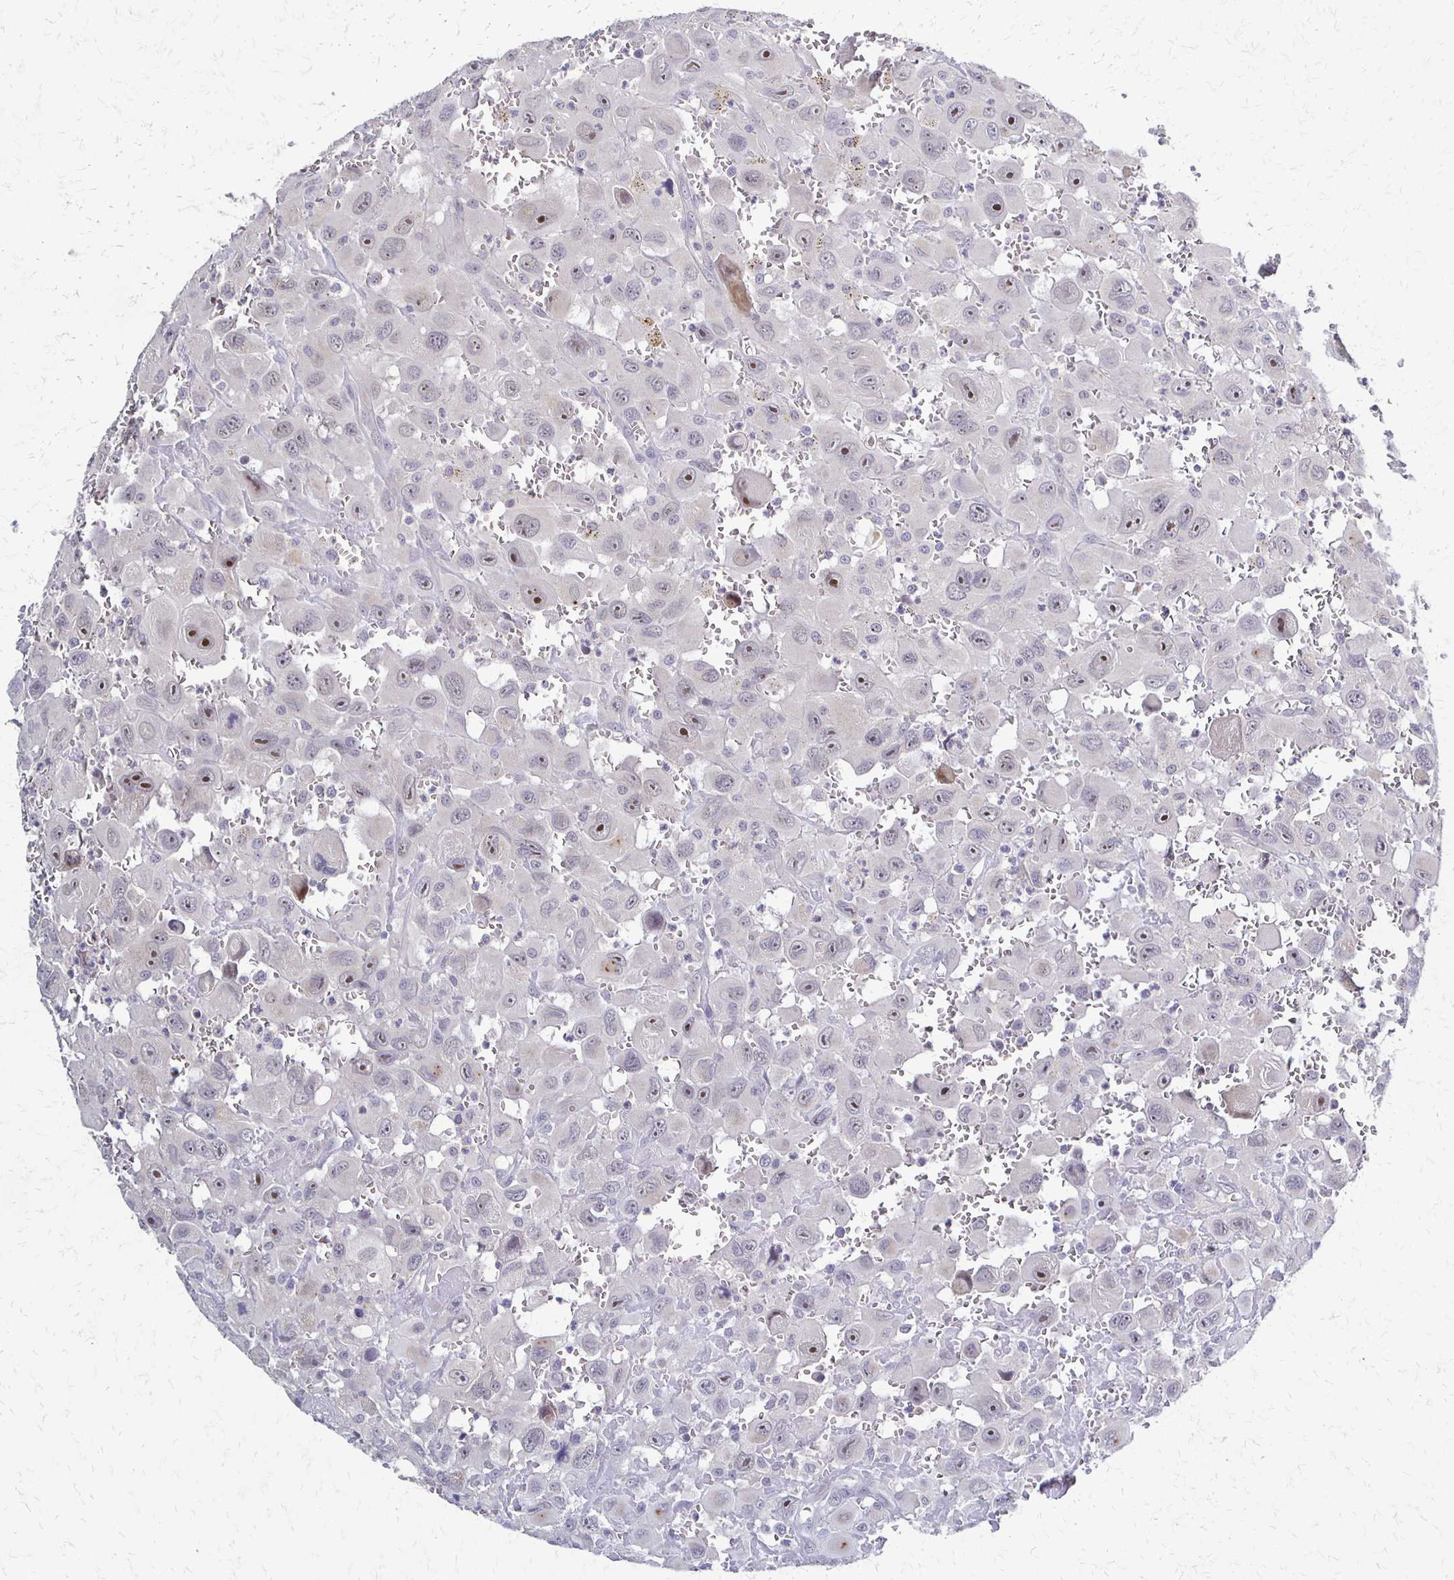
{"staining": {"intensity": "moderate", "quantity": "<25%", "location": "nuclear"}, "tissue": "head and neck cancer", "cell_type": "Tumor cells", "image_type": "cancer", "snomed": [{"axis": "morphology", "description": "Squamous cell carcinoma, NOS"}, {"axis": "morphology", "description": "Squamous cell carcinoma, metastatic, NOS"}, {"axis": "topography", "description": "Oral tissue"}, {"axis": "topography", "description": "Head-Neck"}], "caption": "IHC staining of head and neck squamous cell carcinoma, which shows low levels of moderate nuclear expression in about <25% of tumor cells indicating moderate nuclear protein expression. The staining was performed using DAB (3,3'-diaminobenzidine) (brown) for protein detection and nuclei were counterstained in hematoxylin (blue).", "gene": "SLC9A9", "patient": {"sex": "female", "age": 85}}